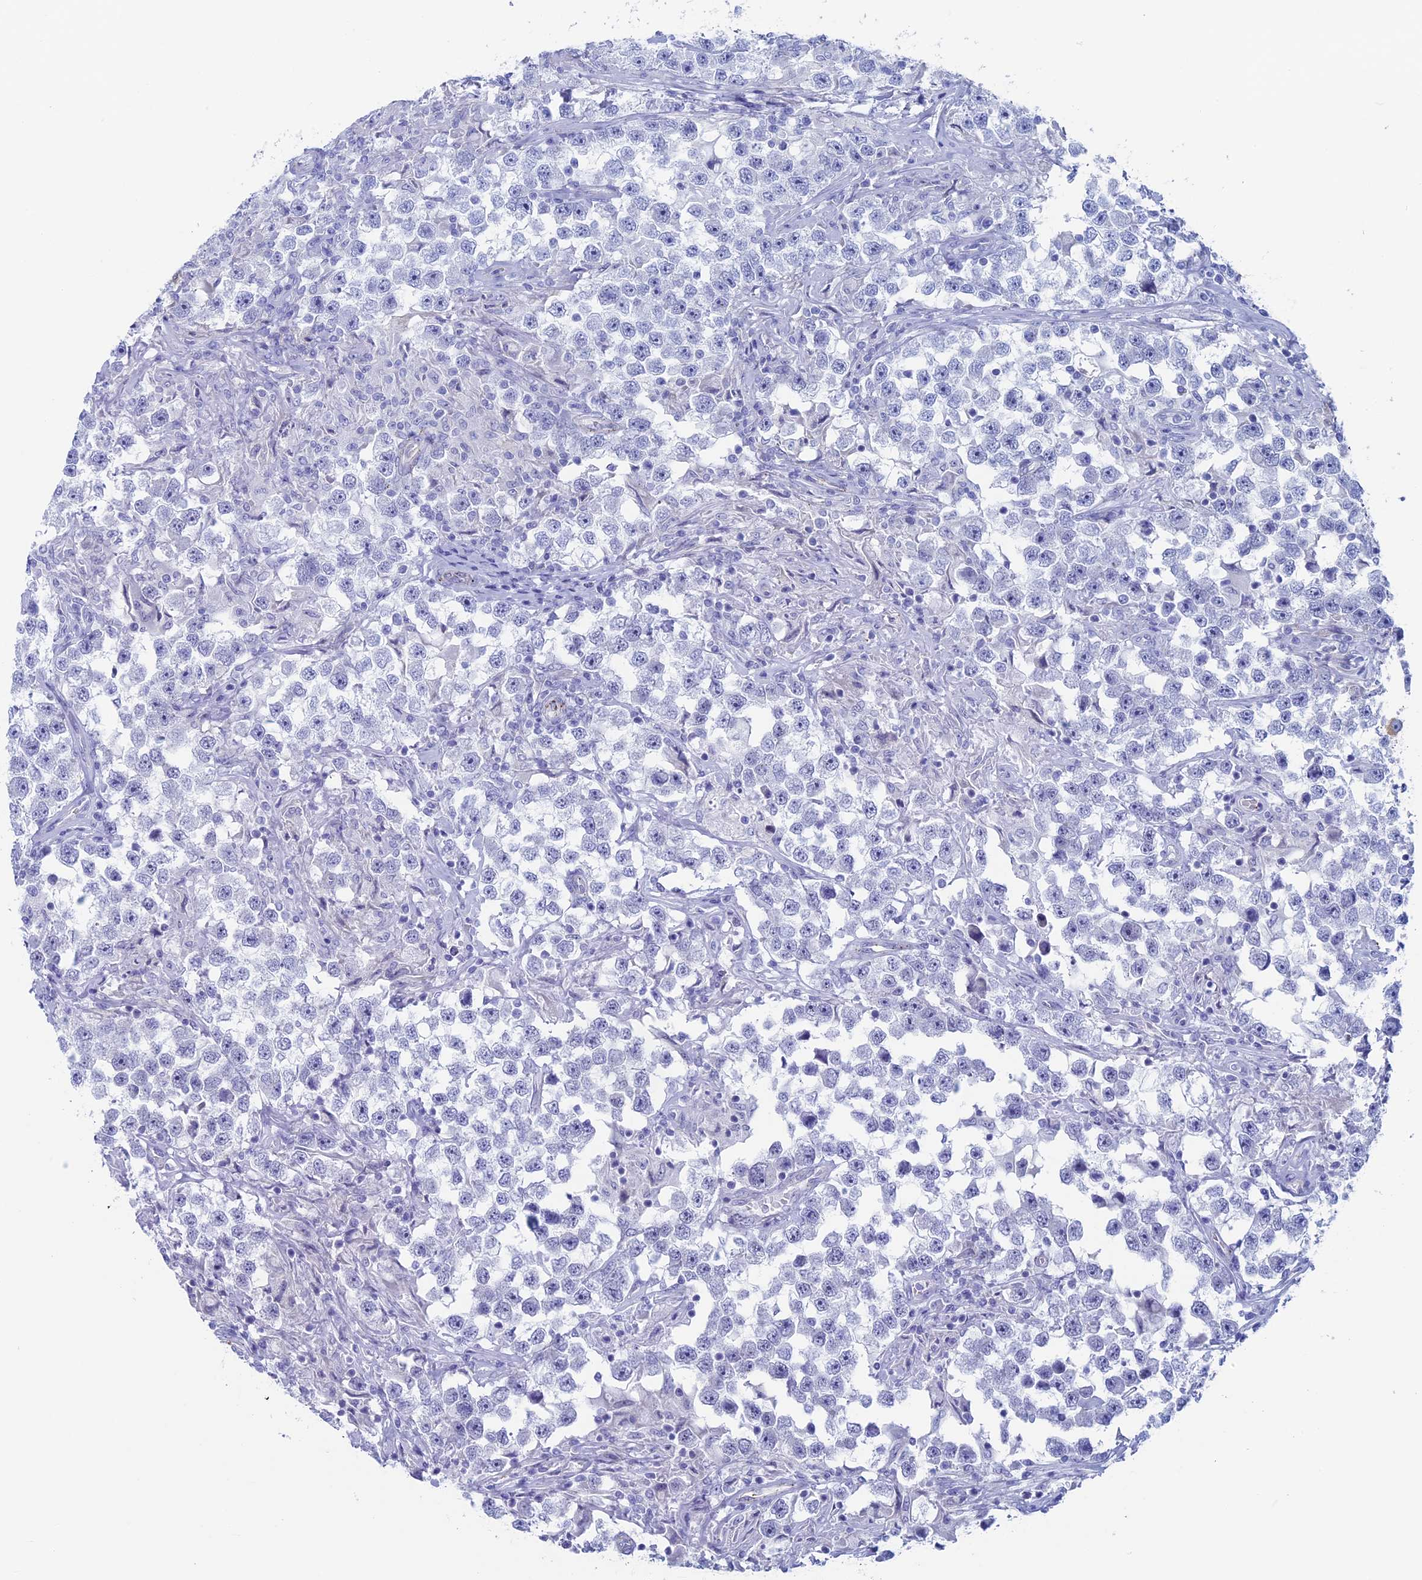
{"staining": {"intensity": "negative", "quantity": "none", "location": "none"}, "tissue": "testis cancer", "cell_type": "Tumor cells", "image_type": "cancer", "snomed": [{"axis": "morphology", "description": "Seminoma, NOS"}, {"axis": "topography", "description": "Testis"}], "caption": "This is an IHC photomicrograph of human testis cancer. There is no positivity in tumor cells.", "gene": "MAGEB6", "patient": {"sex": "male", "age": 46}}